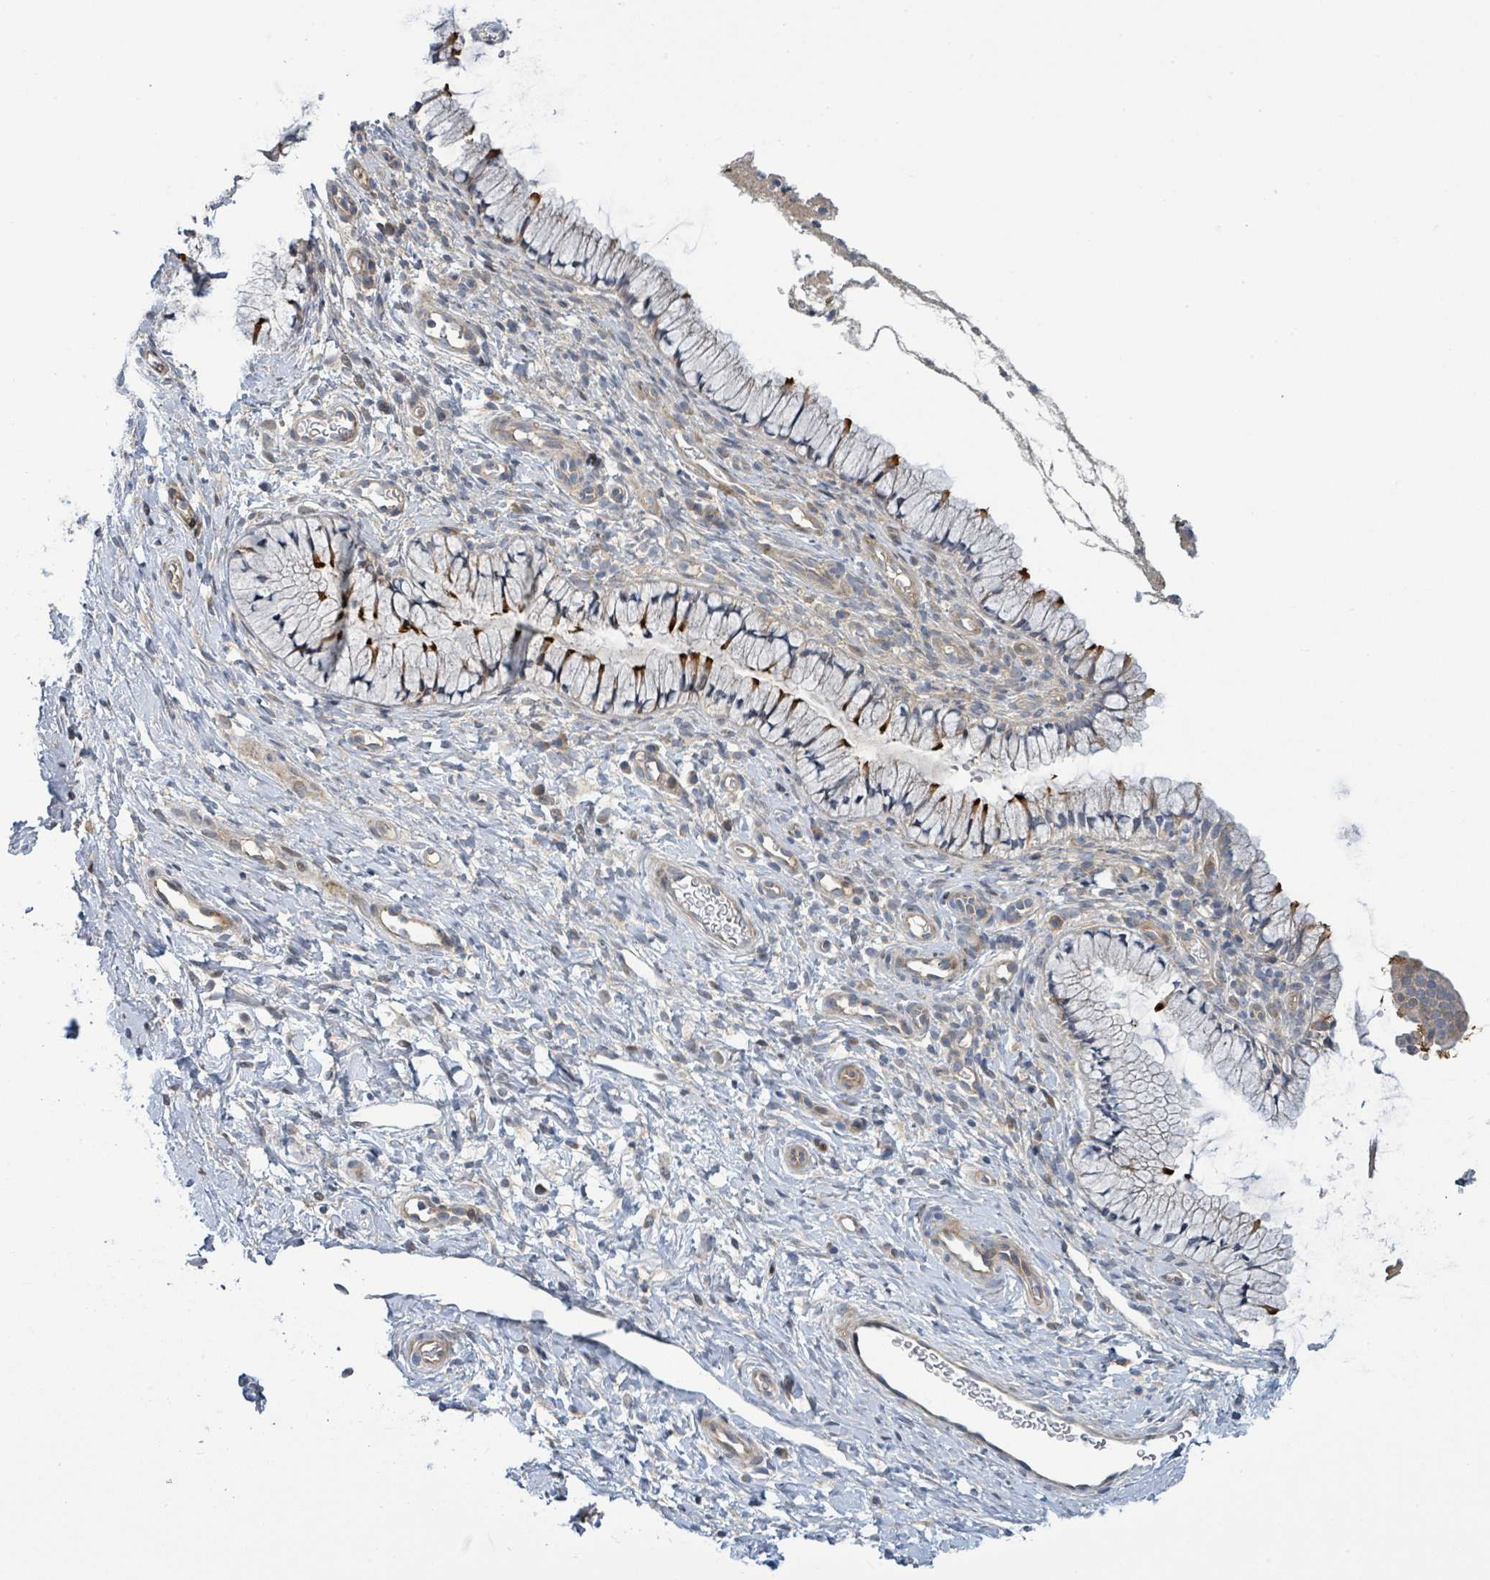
{"staining": {"intensity": "moderate", "quantity": "<25%", "location": "cytoplasmic/membranous"}, "tissue": "cervix", "cell_type": "Glandular cells", "image_type": "normal", "snomed": [{"axis": "morphology", "description": "Normal tissue, NOS"}, {"axis": "topography", "description": "Cervix"}], "caption": "A high-resolution image shows immunohistochemistry staining of unremarkable cervix, which displays moderate cytoplasmic/membranous staining in approximately <25% of glandular cells.", "gene": "CFAP210", "patient": {"sex": "female", "age": 36}}